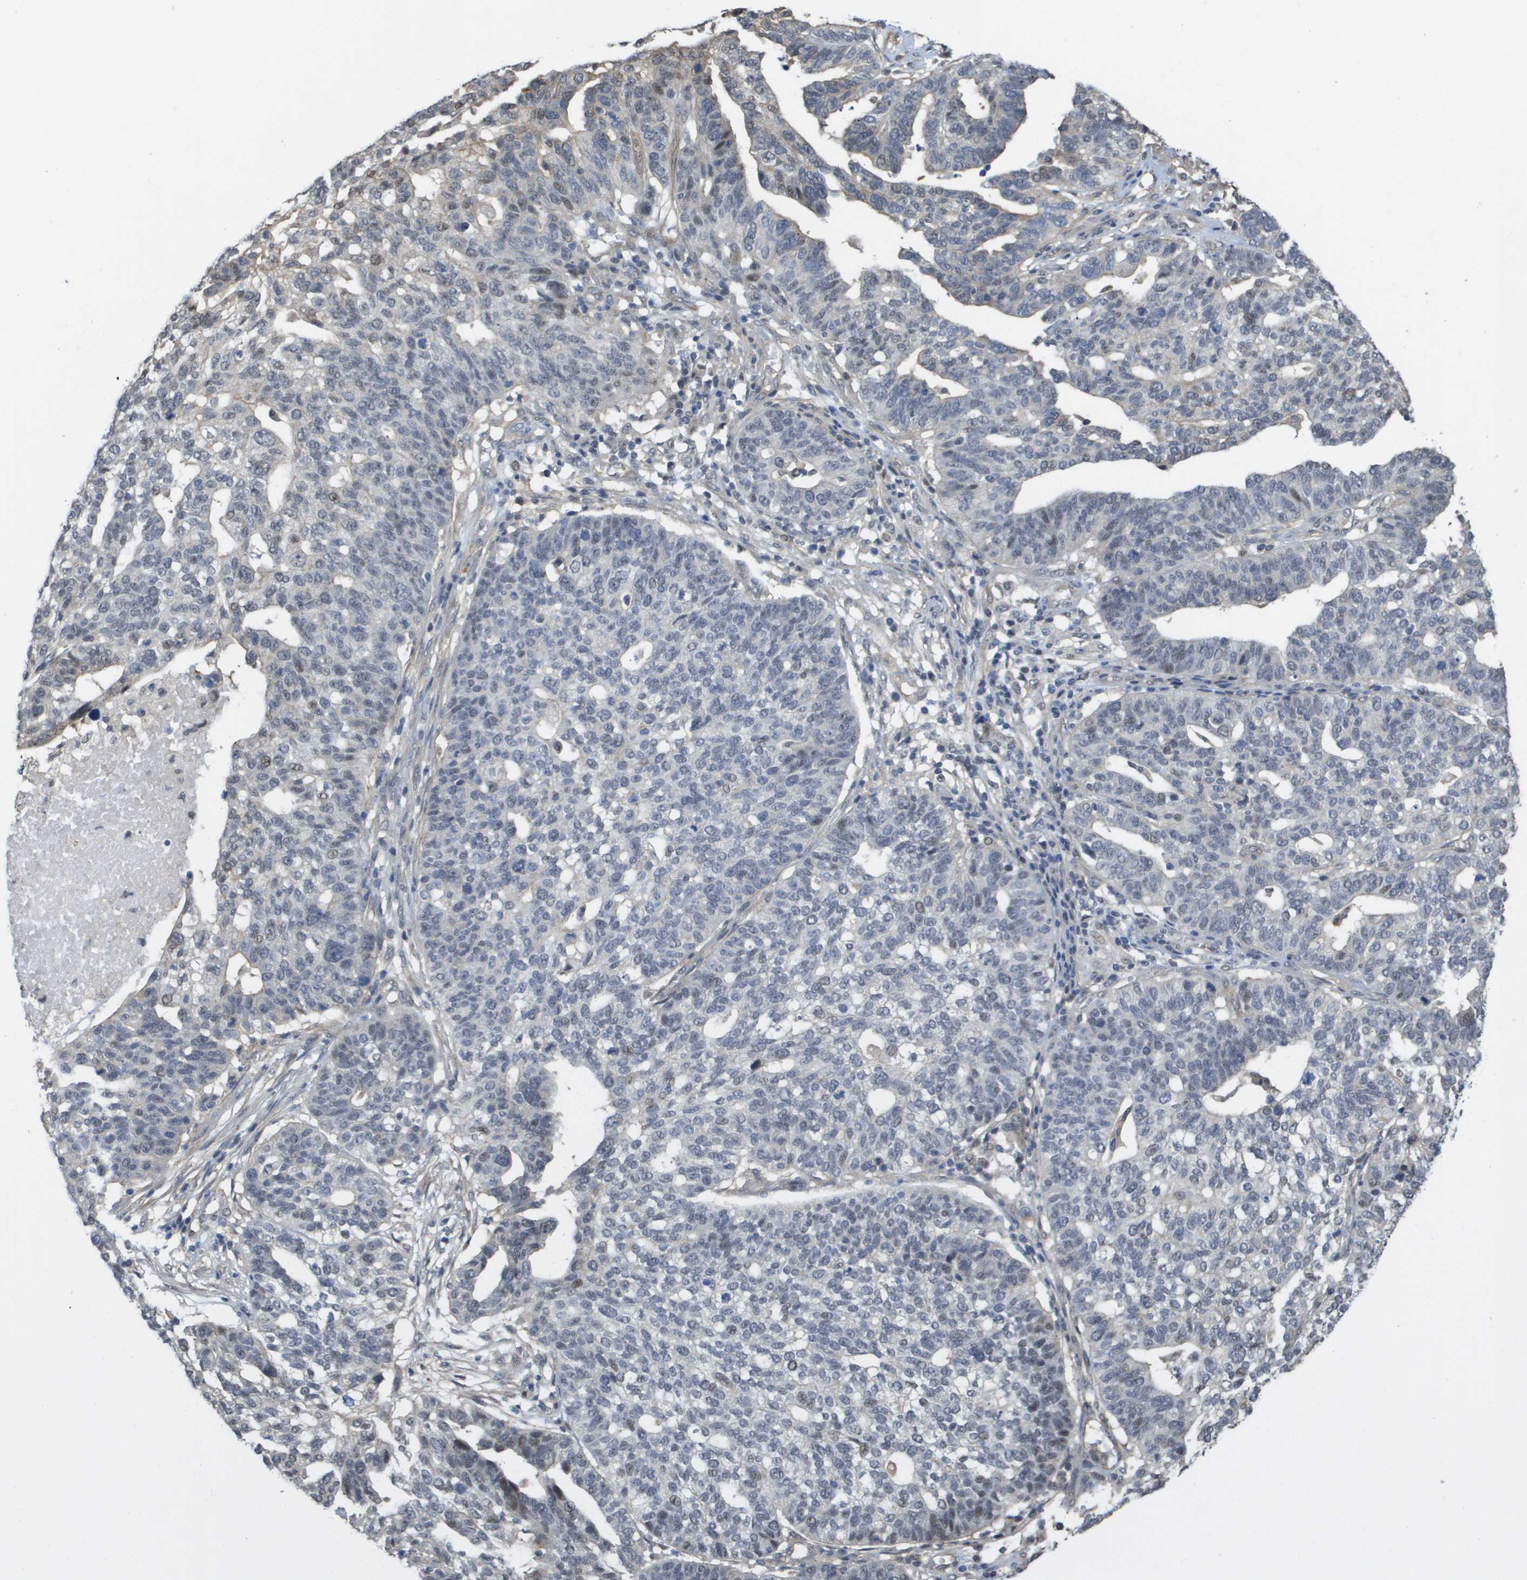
{"staining": {"intensity": "negative", "quantity": "none", "location": "none"}, "tissue": "ovarian cancer", "cell_type": "Tumor cells", "image_type": "cancer", "snomed": [{"axis": "morphology", "description": "Cystadenocarcinoma, serous, NOS"}, {"axis": "topography", "description": "Ovary"}], "caption": "This is an immunohistochemistry (IHC) micrograph of ovarian cancer (serous cystadenocarcinoma). There is no positivity in tumor cells.", "gene": "RNF112", "patient": {"sex": "female", "age": 59}}